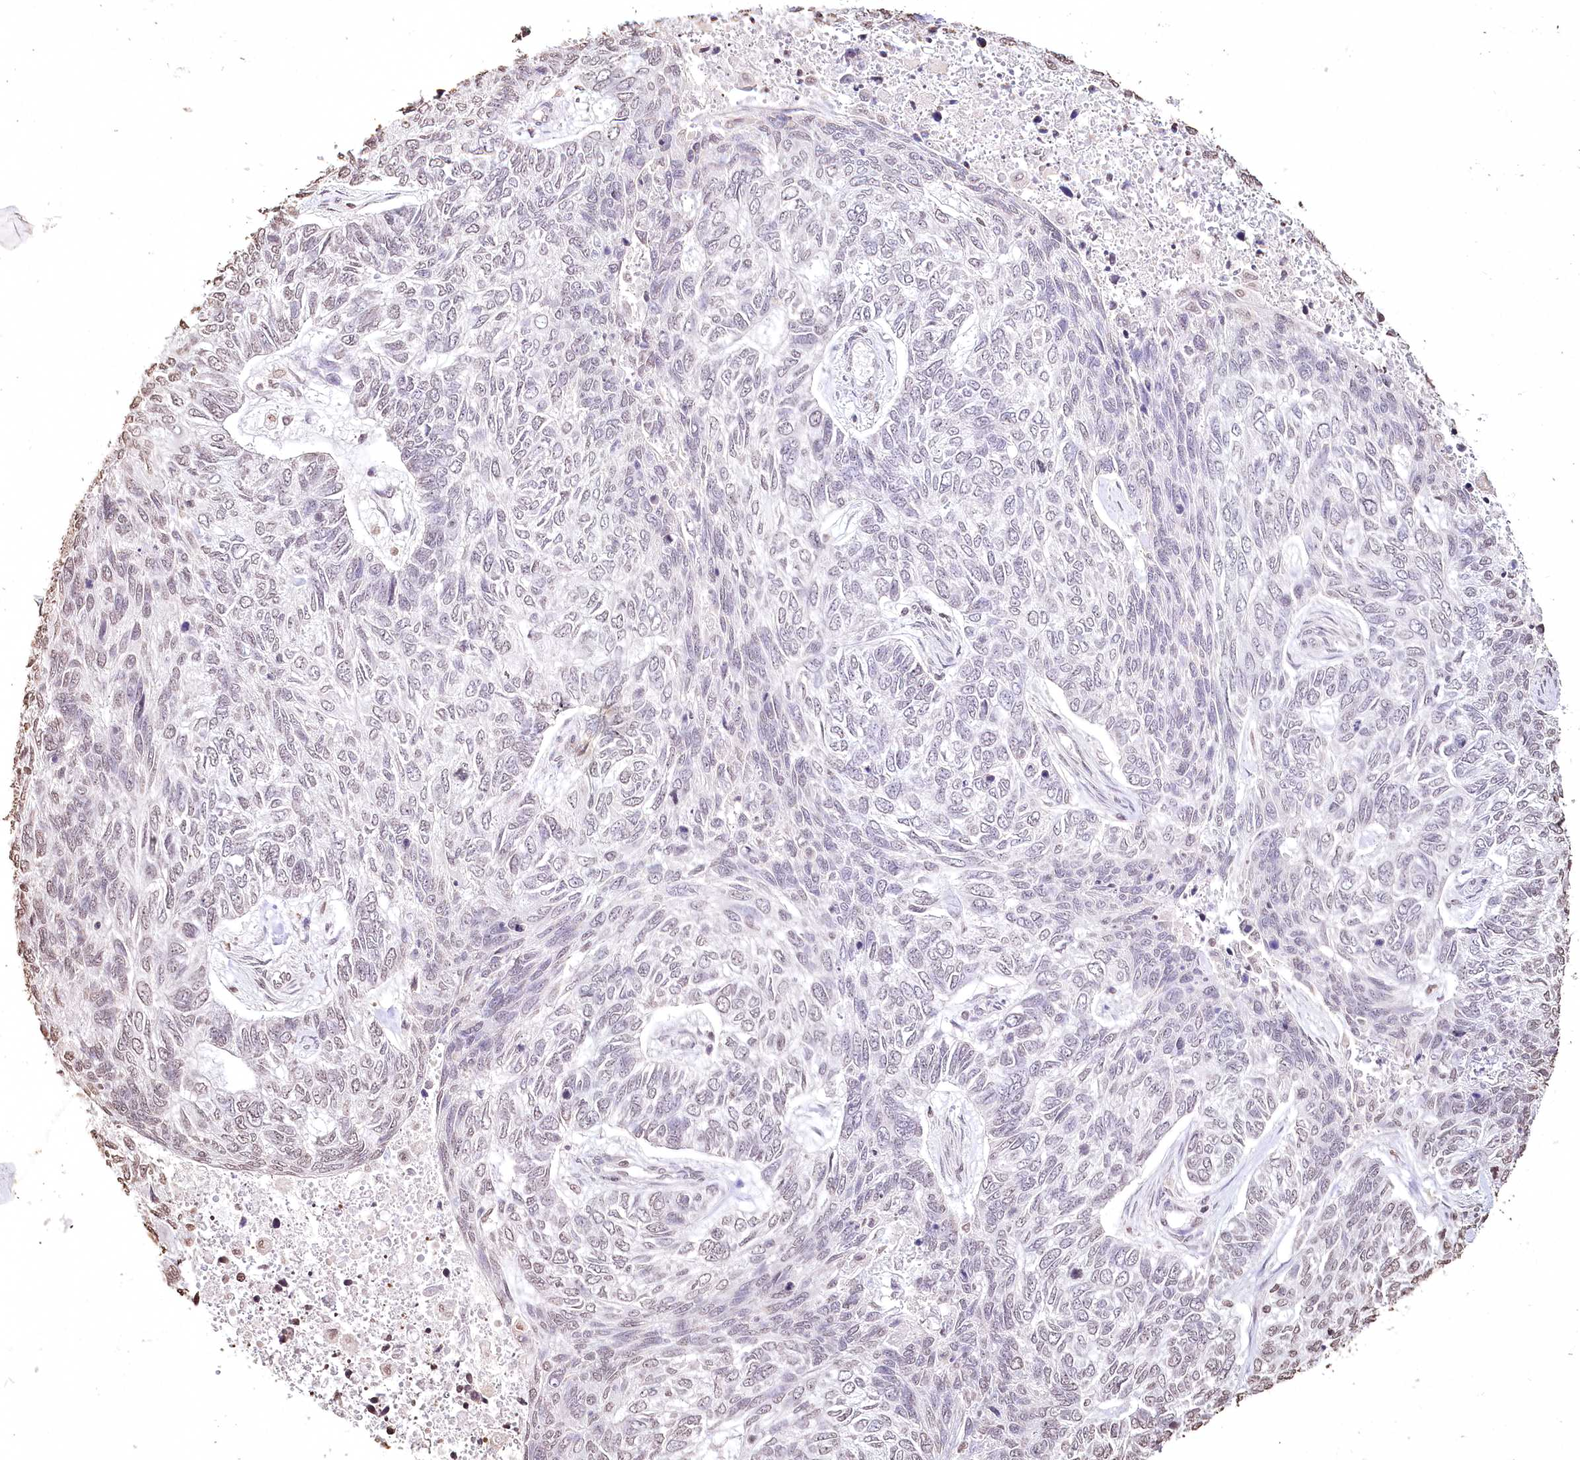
{"staining": {"intensity": "negative", "quantity": "none", "location": "none"}, "tissue": "skin cancer", "cell_type": "Tumor cells", "image_type": "cancer", "snomed": [{"axis": "morphology", "description": "Basal cell carcinoma"}, {"axis": "topography", "description": "Skin"}], "caption": "Human skin cancer stained for a protein using immunohistochemistry exhibits no positivity in tumor cells.", "gene": "DMXL1", "patient": {"sex": "female", "age": 65}}